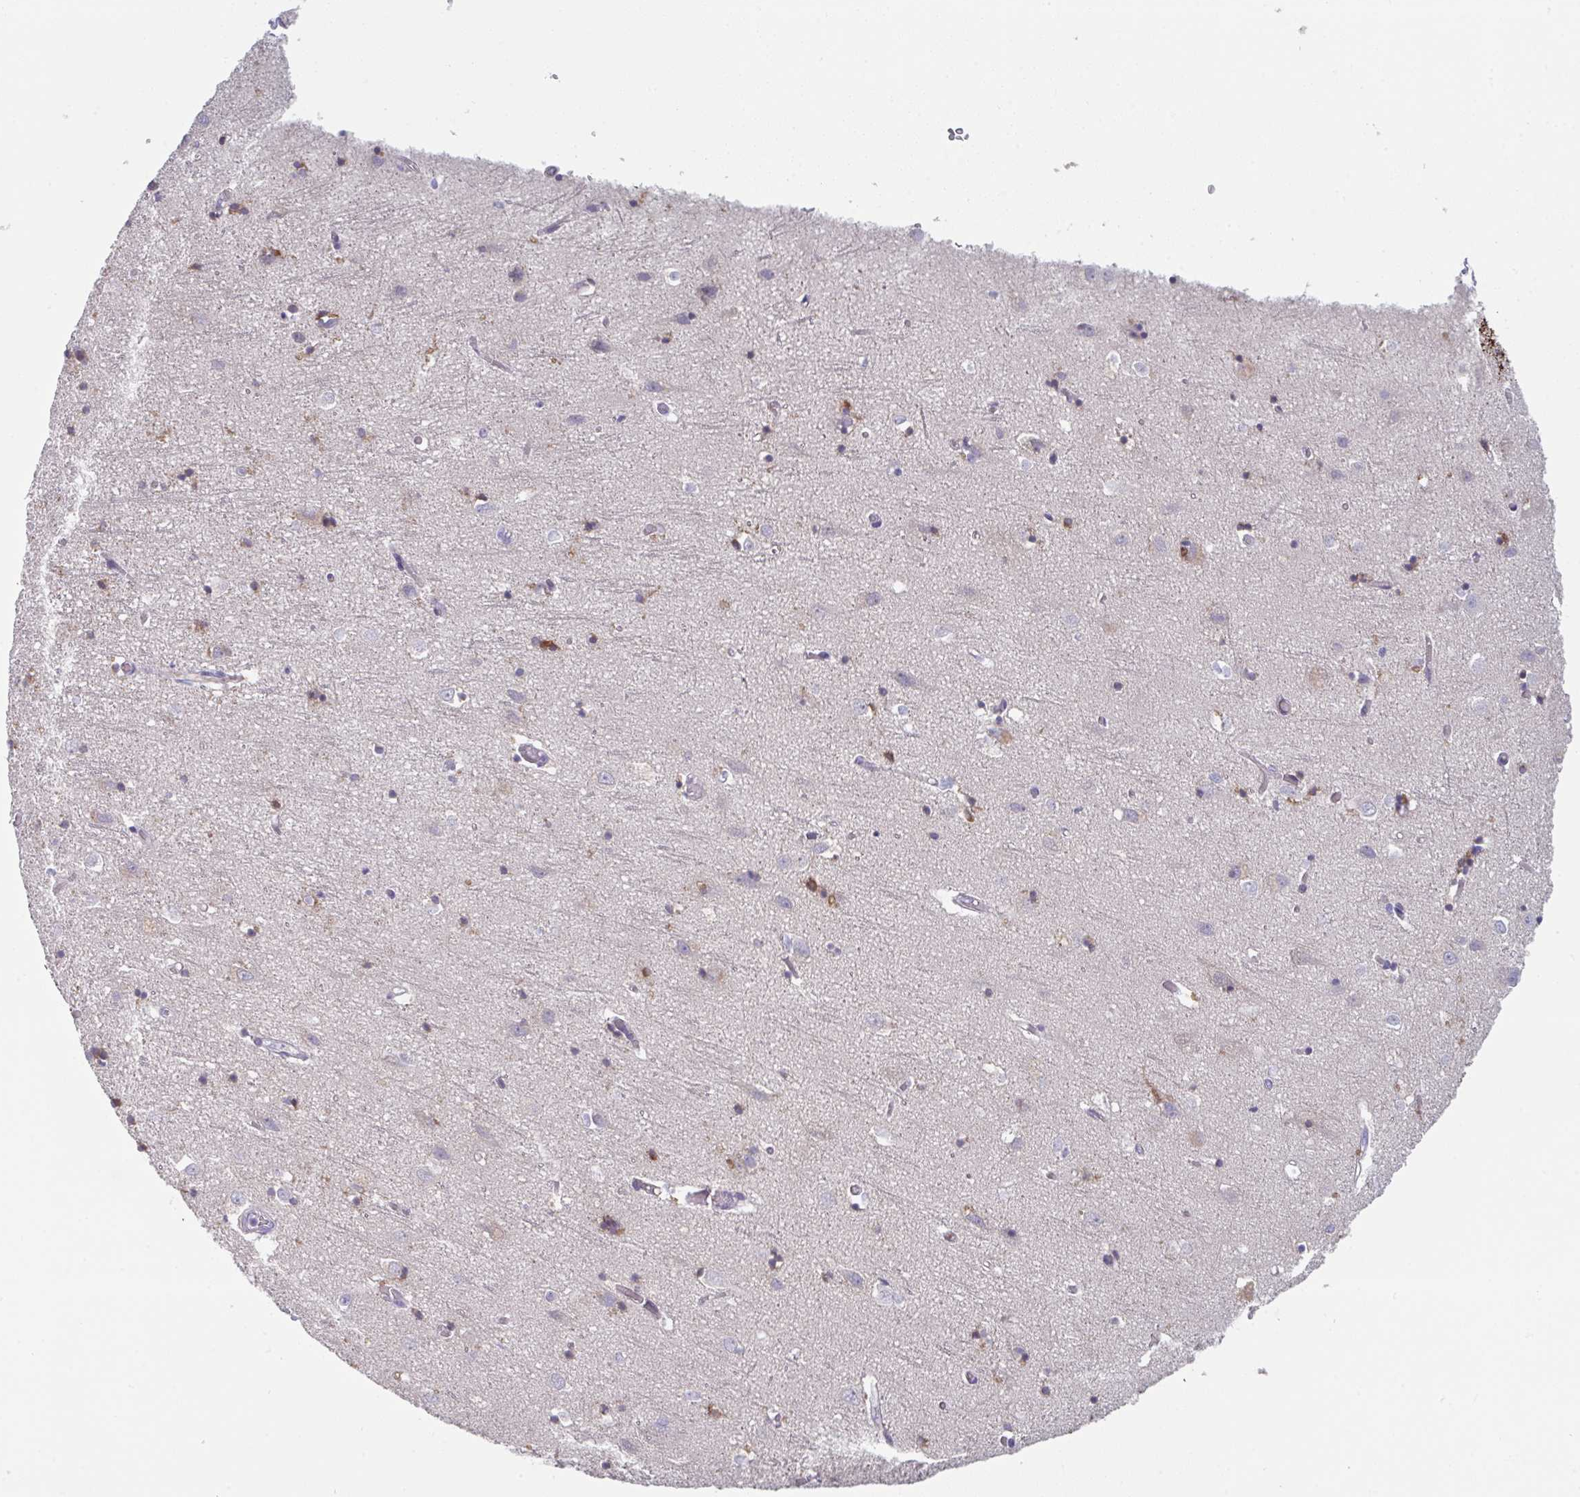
{"staining": {"intensity": "negative", "quantity": "none", "location": "none"}, "tissue": "cerebral cortex", "cell_type": "Endothelial cells", "image_type": "normal", "snomed": [{"axis": "morphology", "description": "Normal tissue, NOS"}, {"axis": "topography", "description": "Cerebral cortex"}], "caption": "Endothelial cells show no significant expression in normal cerebral cortex. Nuclei are stained in blue.", "gene": "PTPRD", "patient": {"sex": "male", "age": 70}}